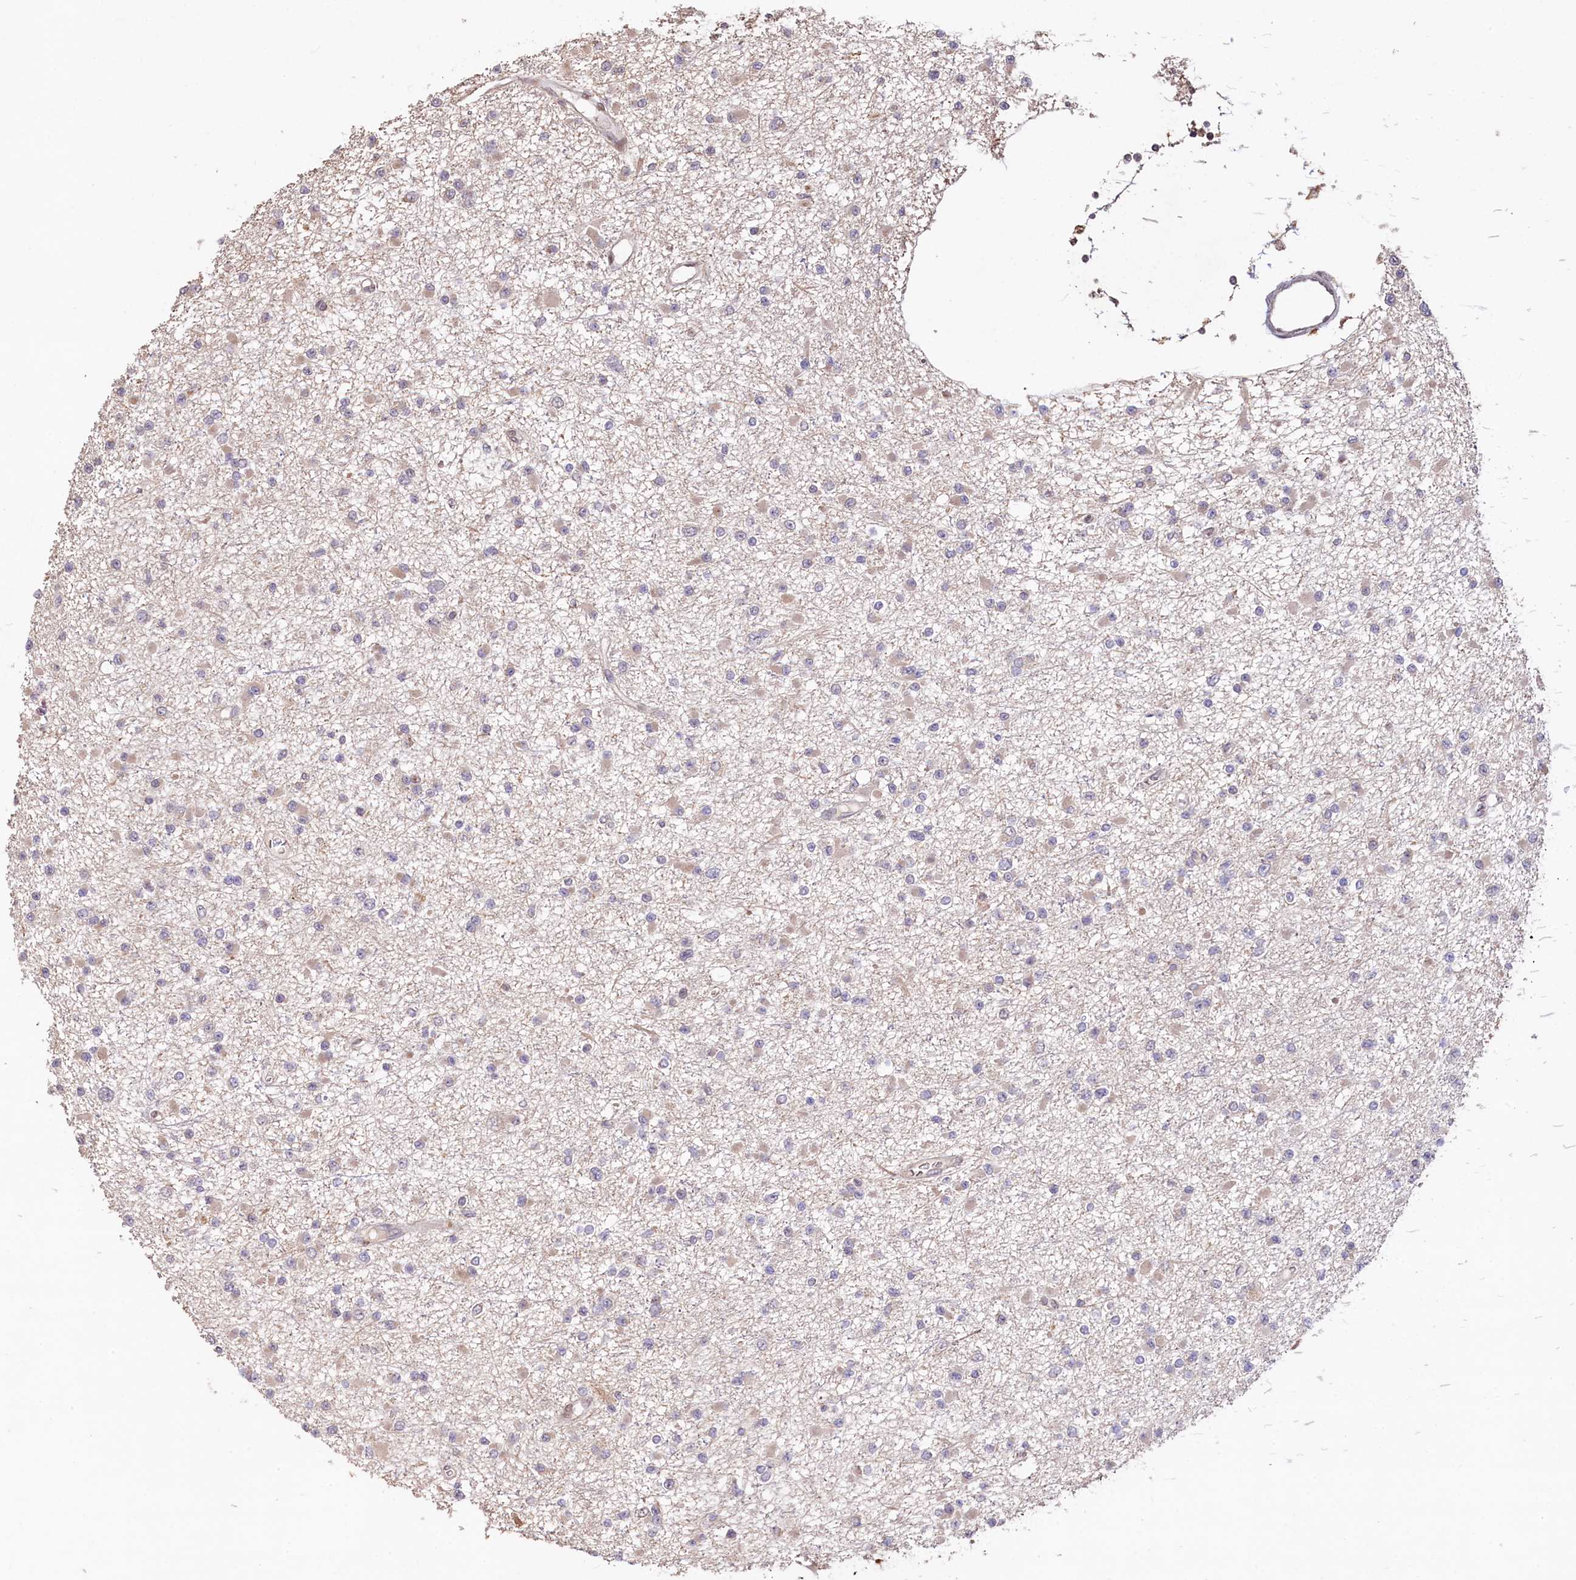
{"staining": {"intensity": "weak", "quantity": "<25%", "location": "cytoplasmic/membranous"}, "tissue": "glioma", "cell_type": "Tumor cells", "image_type": "cancer", "snomed": [{"axis": "morphology", "description": "Glioma, malignant, Low grade"}, {"axis": "topography", "description": "Brain"}], "caption": "Tumor cells are negative for brown protein staining in glioma.", "gene": "C5orf15", "patient": {"sex": "female", "age": 22}}